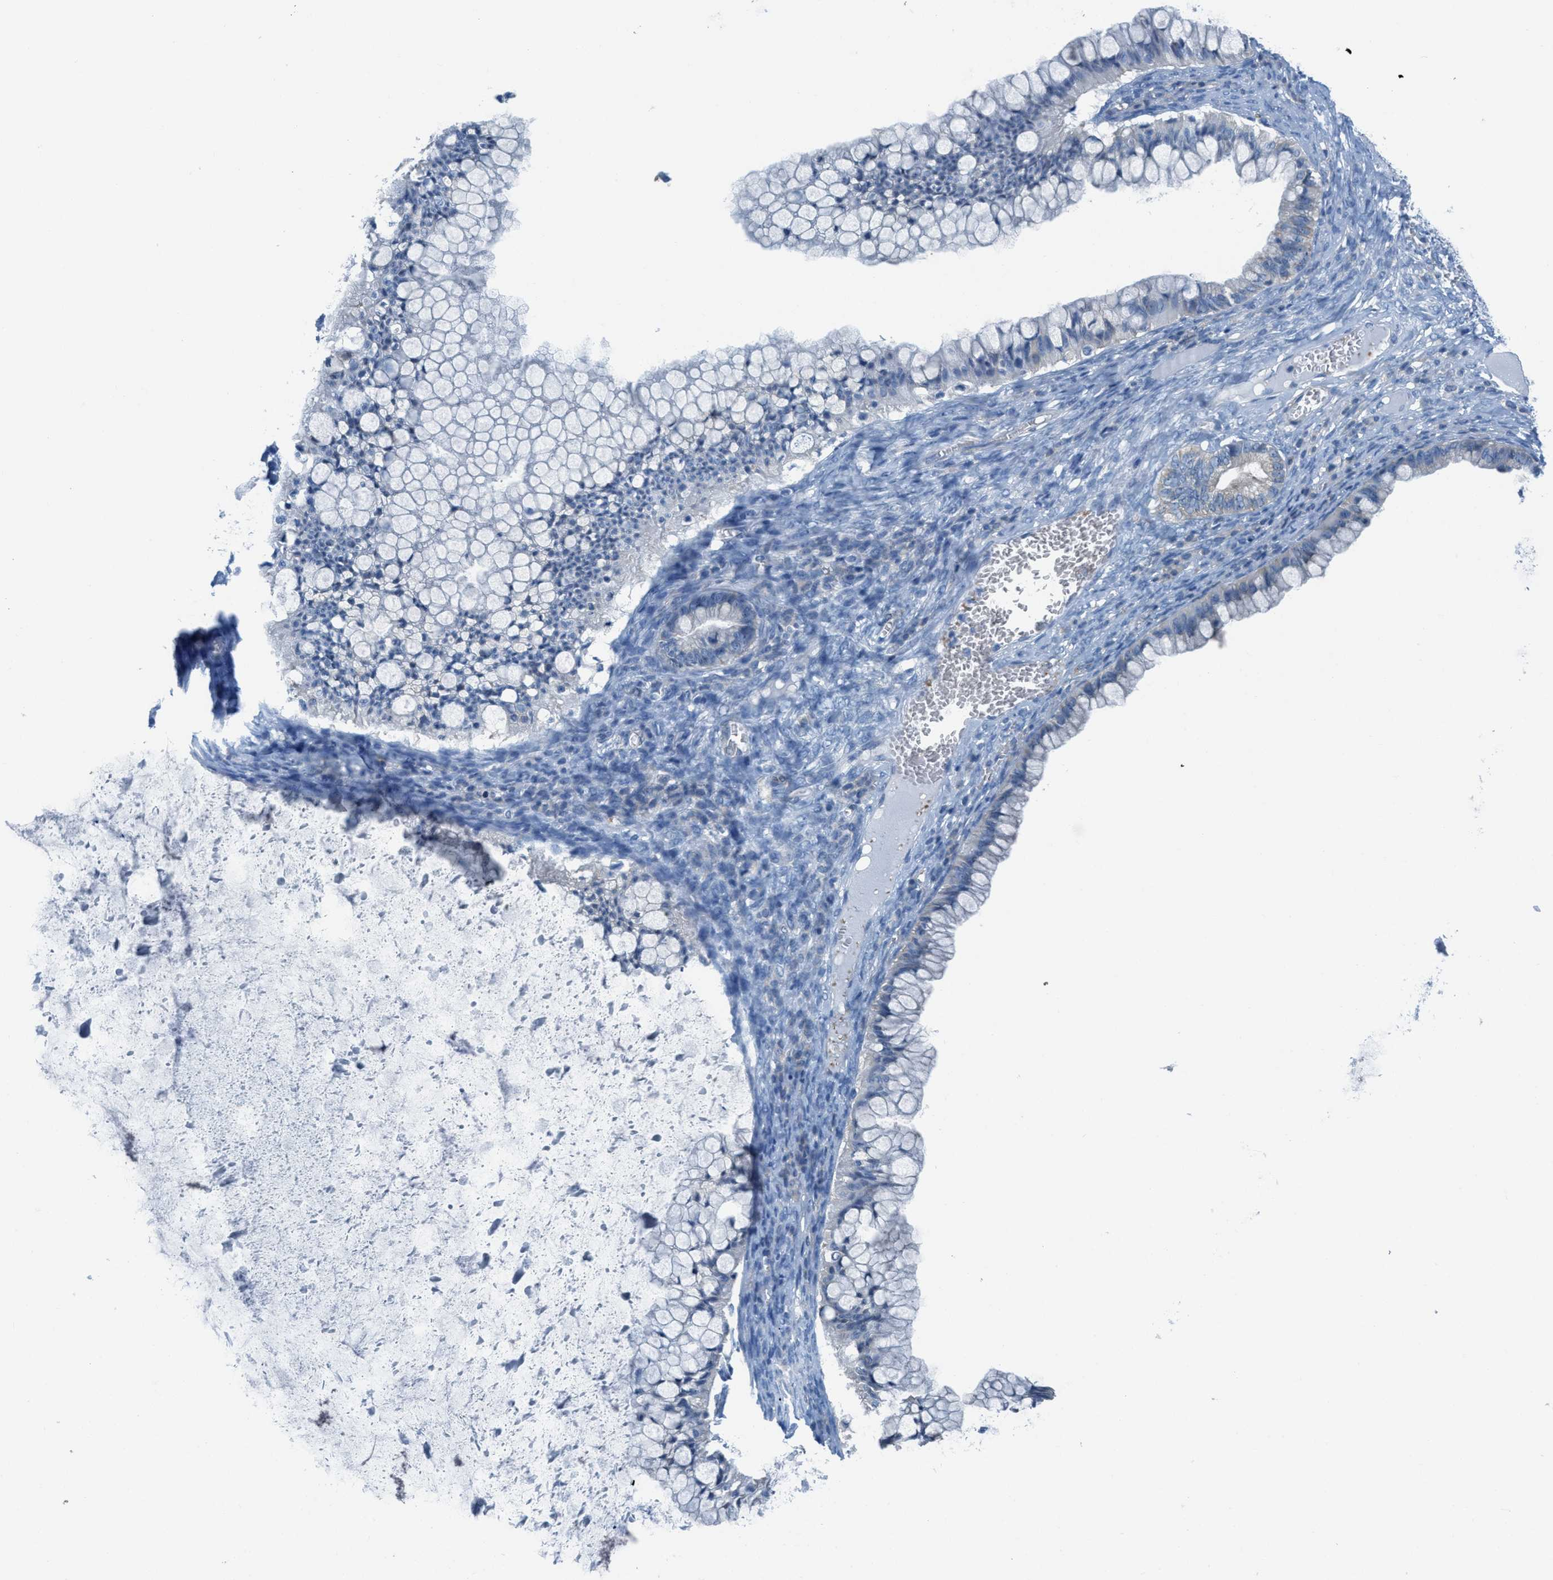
{"staining": {"intensity": "negative", "quantity": "none", "location": "none"}, "tissue": "ovarian cancer", "cell_type": "Tumor cells", "image_type": "cancer", "snomed": [{"axis": "morphology", "description": "Cystadenocarcinoma, mucinous, NOS"}, {"axis": "topography", "description": "Ovary"}], "caption": "Immunohistochemistry of human ovarian cancer (mucinous cystadenocarcinoma) displays no expression in tumor cells.", "gene": "MAPRE2", "patient": {"sex": "female", "age": 57}}